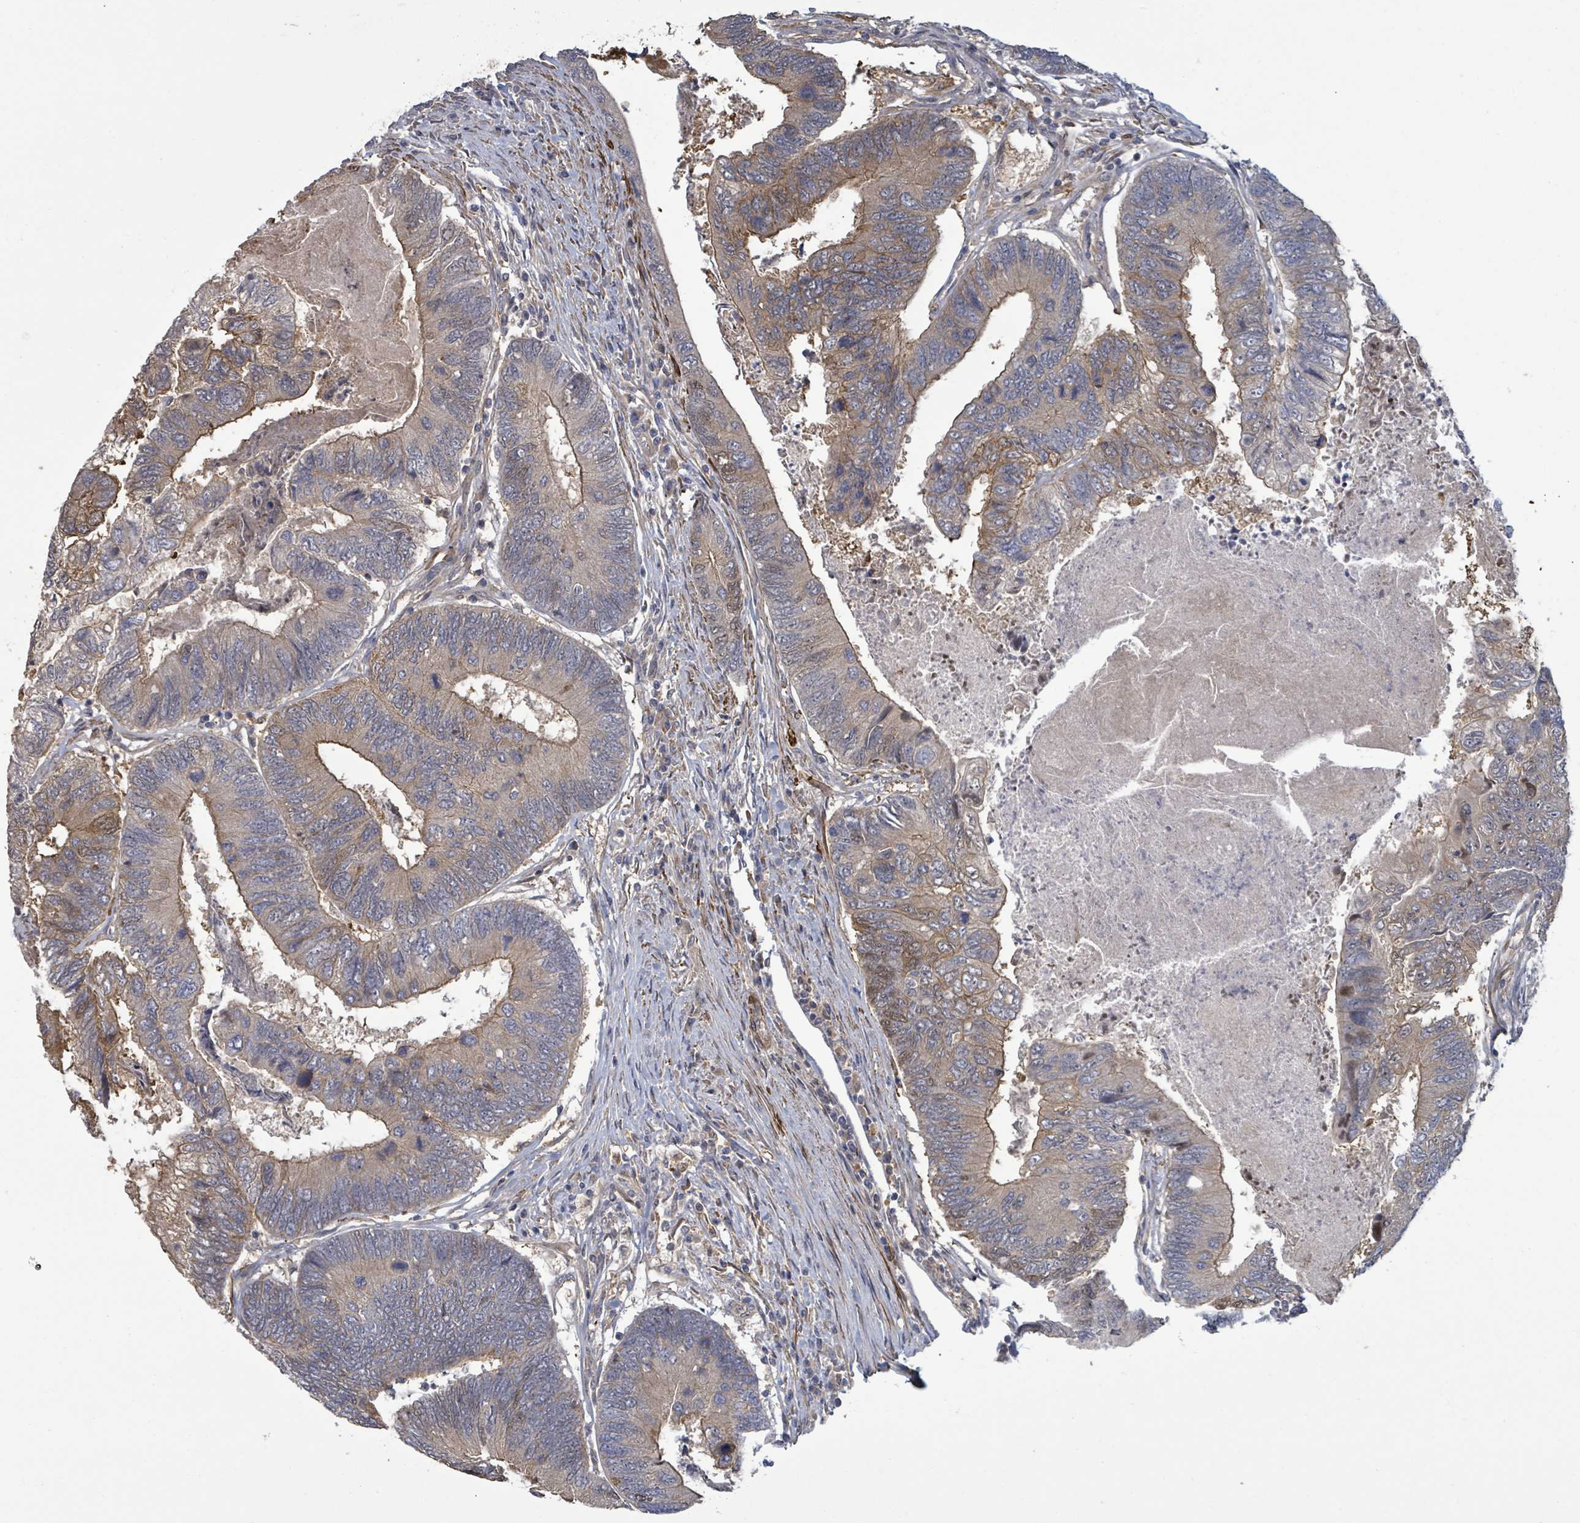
{"staining": {"intensity": "weak", "quantity": "25%-75%", "location": "cytoplasmic/membranous"}, "tissue": "colorectal cancer", "cell_type": "Tumor cells", "image_type": "cancer", "snomed": [{"axis": "morphology", "description": "Adenocarcinoma, NOS"}, {"axis": "topography", "description": "Colon"}], "caption": "This histopathology image shows colorectal adenocarcinoma stained with immunohistochemistry (IHC) to label a protein in brown. The cytoplasmic/membranous of tumor cells show weak positivity for the protein. Nuclei are counter-stained blue.", "gene": "MAP3K6", "patient": {"sex": "female", "age": 67}}